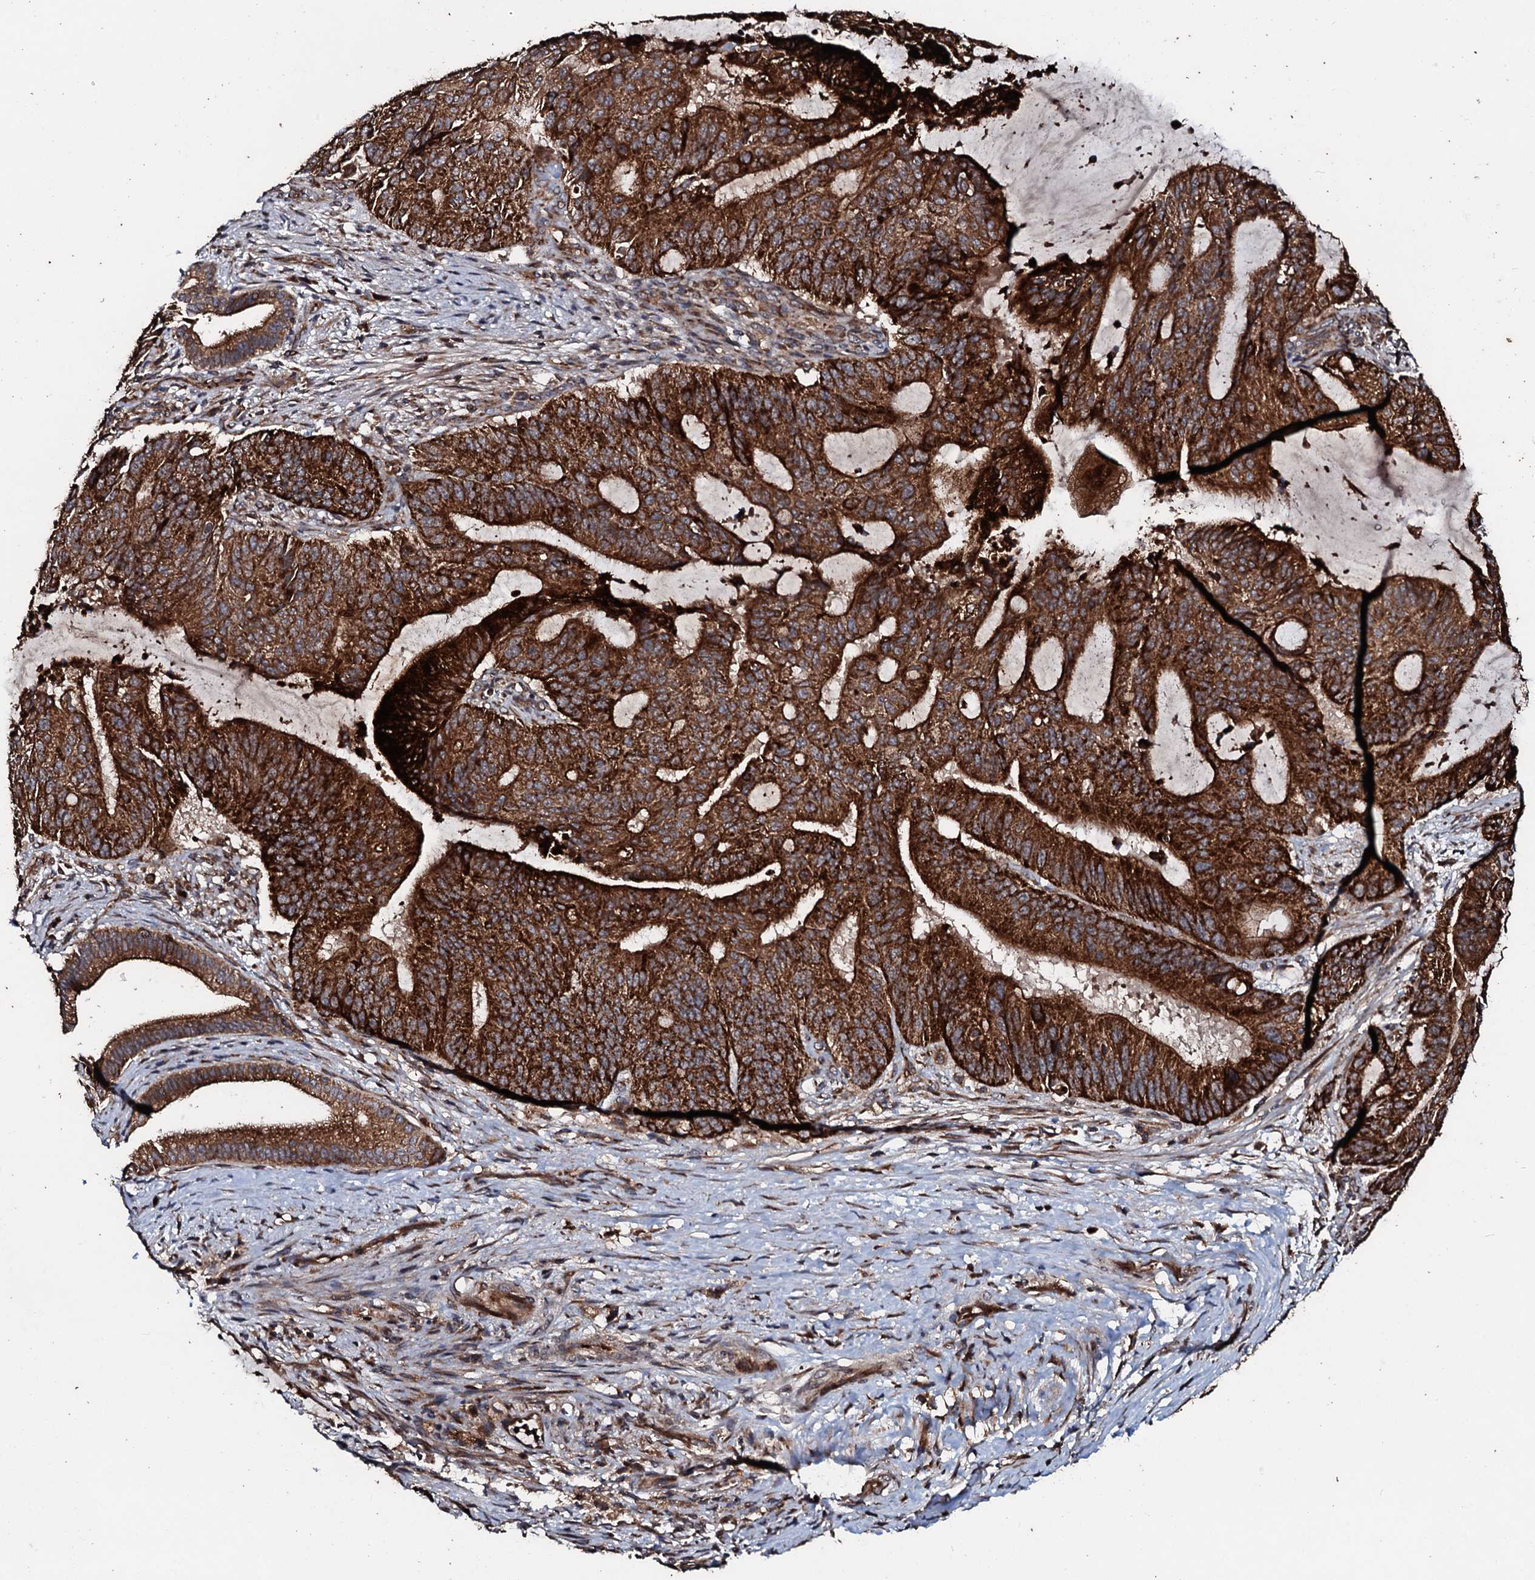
{"staining": {"intensity": "strong", "quantity": ">75%", "location": "cytoplasmic/membranous"}, "tissue": "liver cancer", "cell_type": "Tumor cells", "image_type": "cancer", "snomed": [{"axis": "morphology", "description": "Normal tissue, NOS"}, {"axis": "morphology", "description": "Cholangiocarcinoma"}, {"axis": "topography", "description": "Liver"}, {"axis": "topography", "description": "Peripheral nerve tissue"}], "caption": "A brown stain highlights strong cytoplasmic/membranous staining of a protein in human liver cancer tumor cells.", "gene": "SDHAF2", "patient": {"sex": "female", "age": 73}}